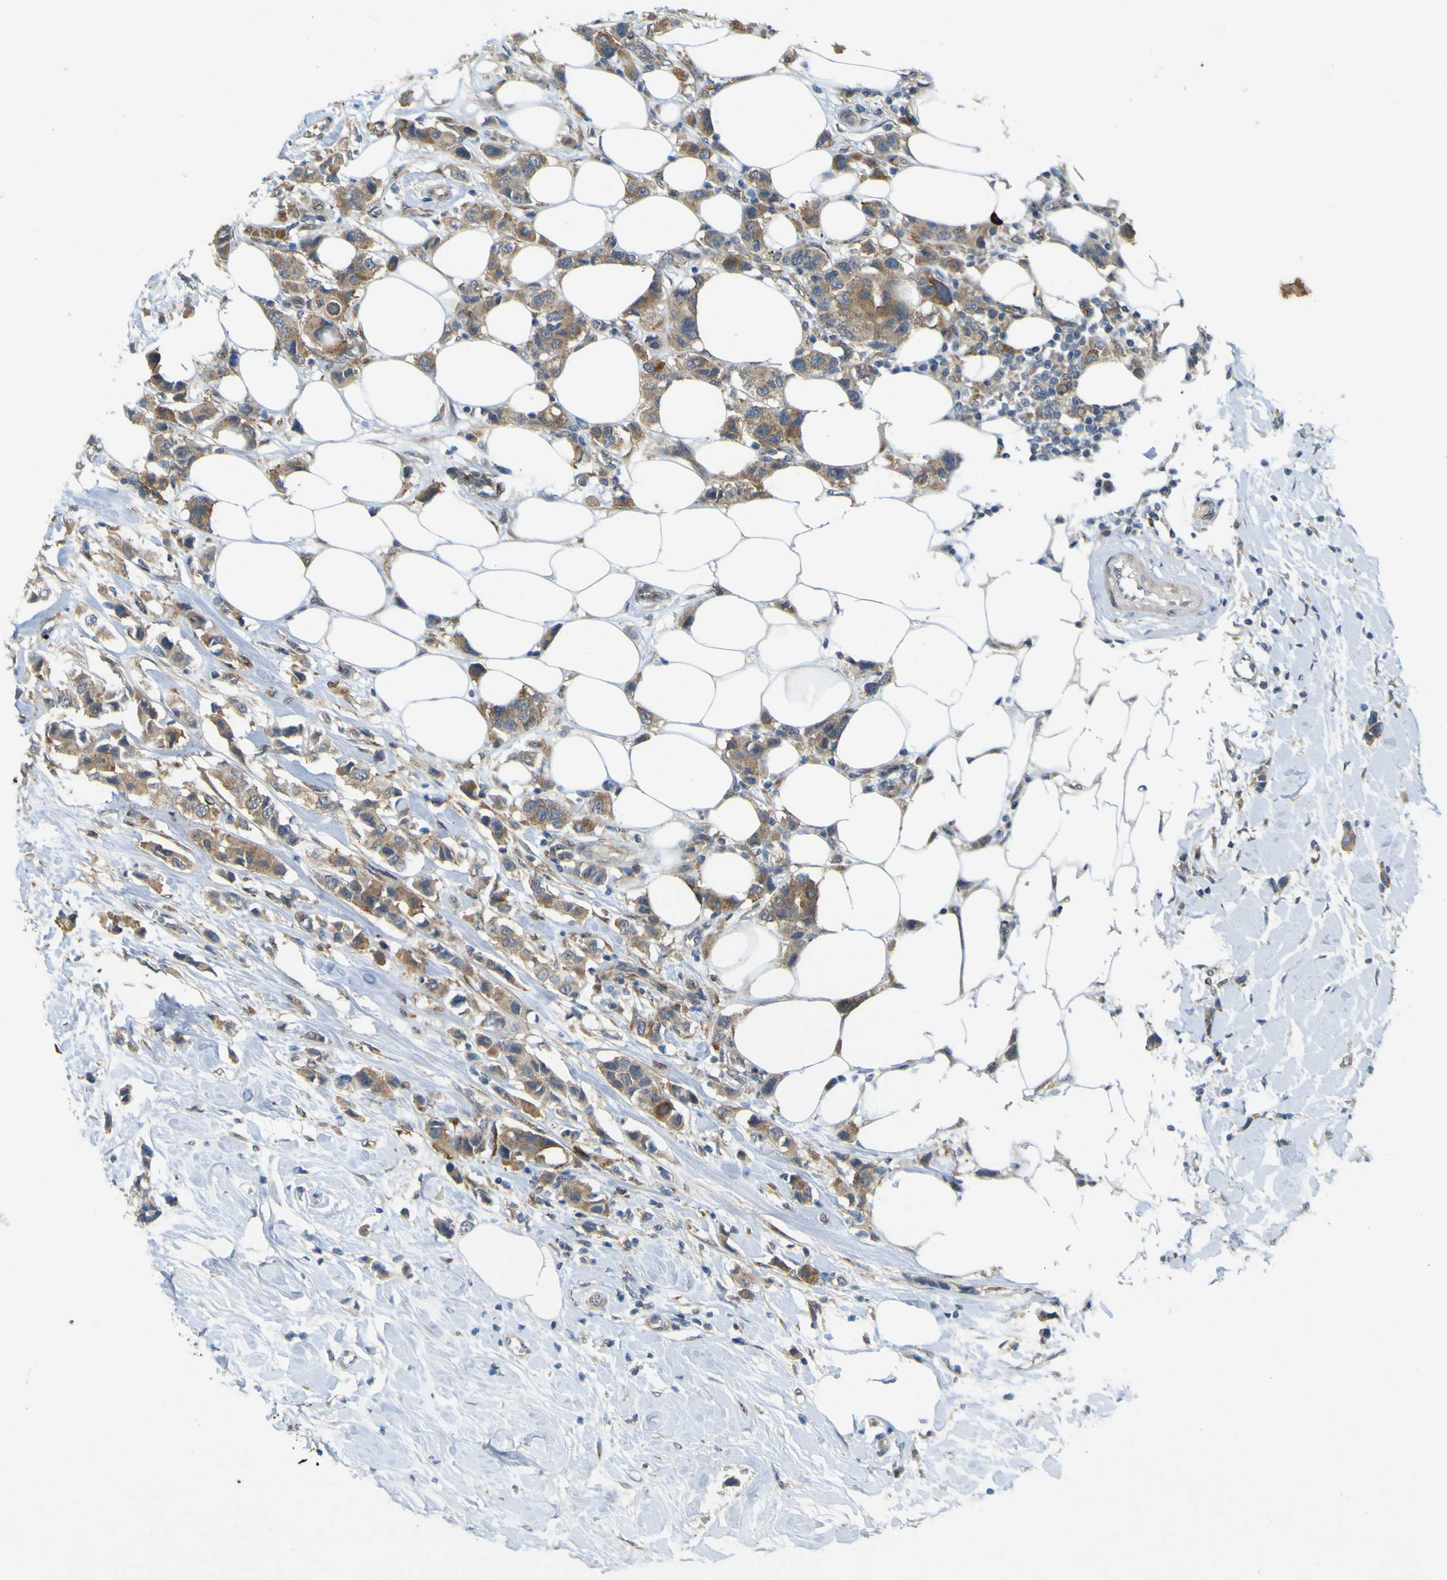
{"staining": {"intensity": "moderate", "quantity": ">75%", "location": "cytoplasmic/membranous"}, "tissue": "breast cancer", "cell_type": "Tumor cells", "image_type": "cancer", "snomed": [{"axis": "morphology", "description": "Normal tissue, NOS"}, {"axis": "morphology", "description": "Duct carcinoma"}, {"axis": "topography", "description": "Breast"}], "caption": "Protein expression analysis of breast cancer demonstrates moderate cytoplasmic/membranous expression in about >75% of tumor cells. Immunohistochemistry stains the protein in brown and the nuclei are stained blue.", "gene": "IGF2R", "patient": {"sex": "female", "age": 50}}